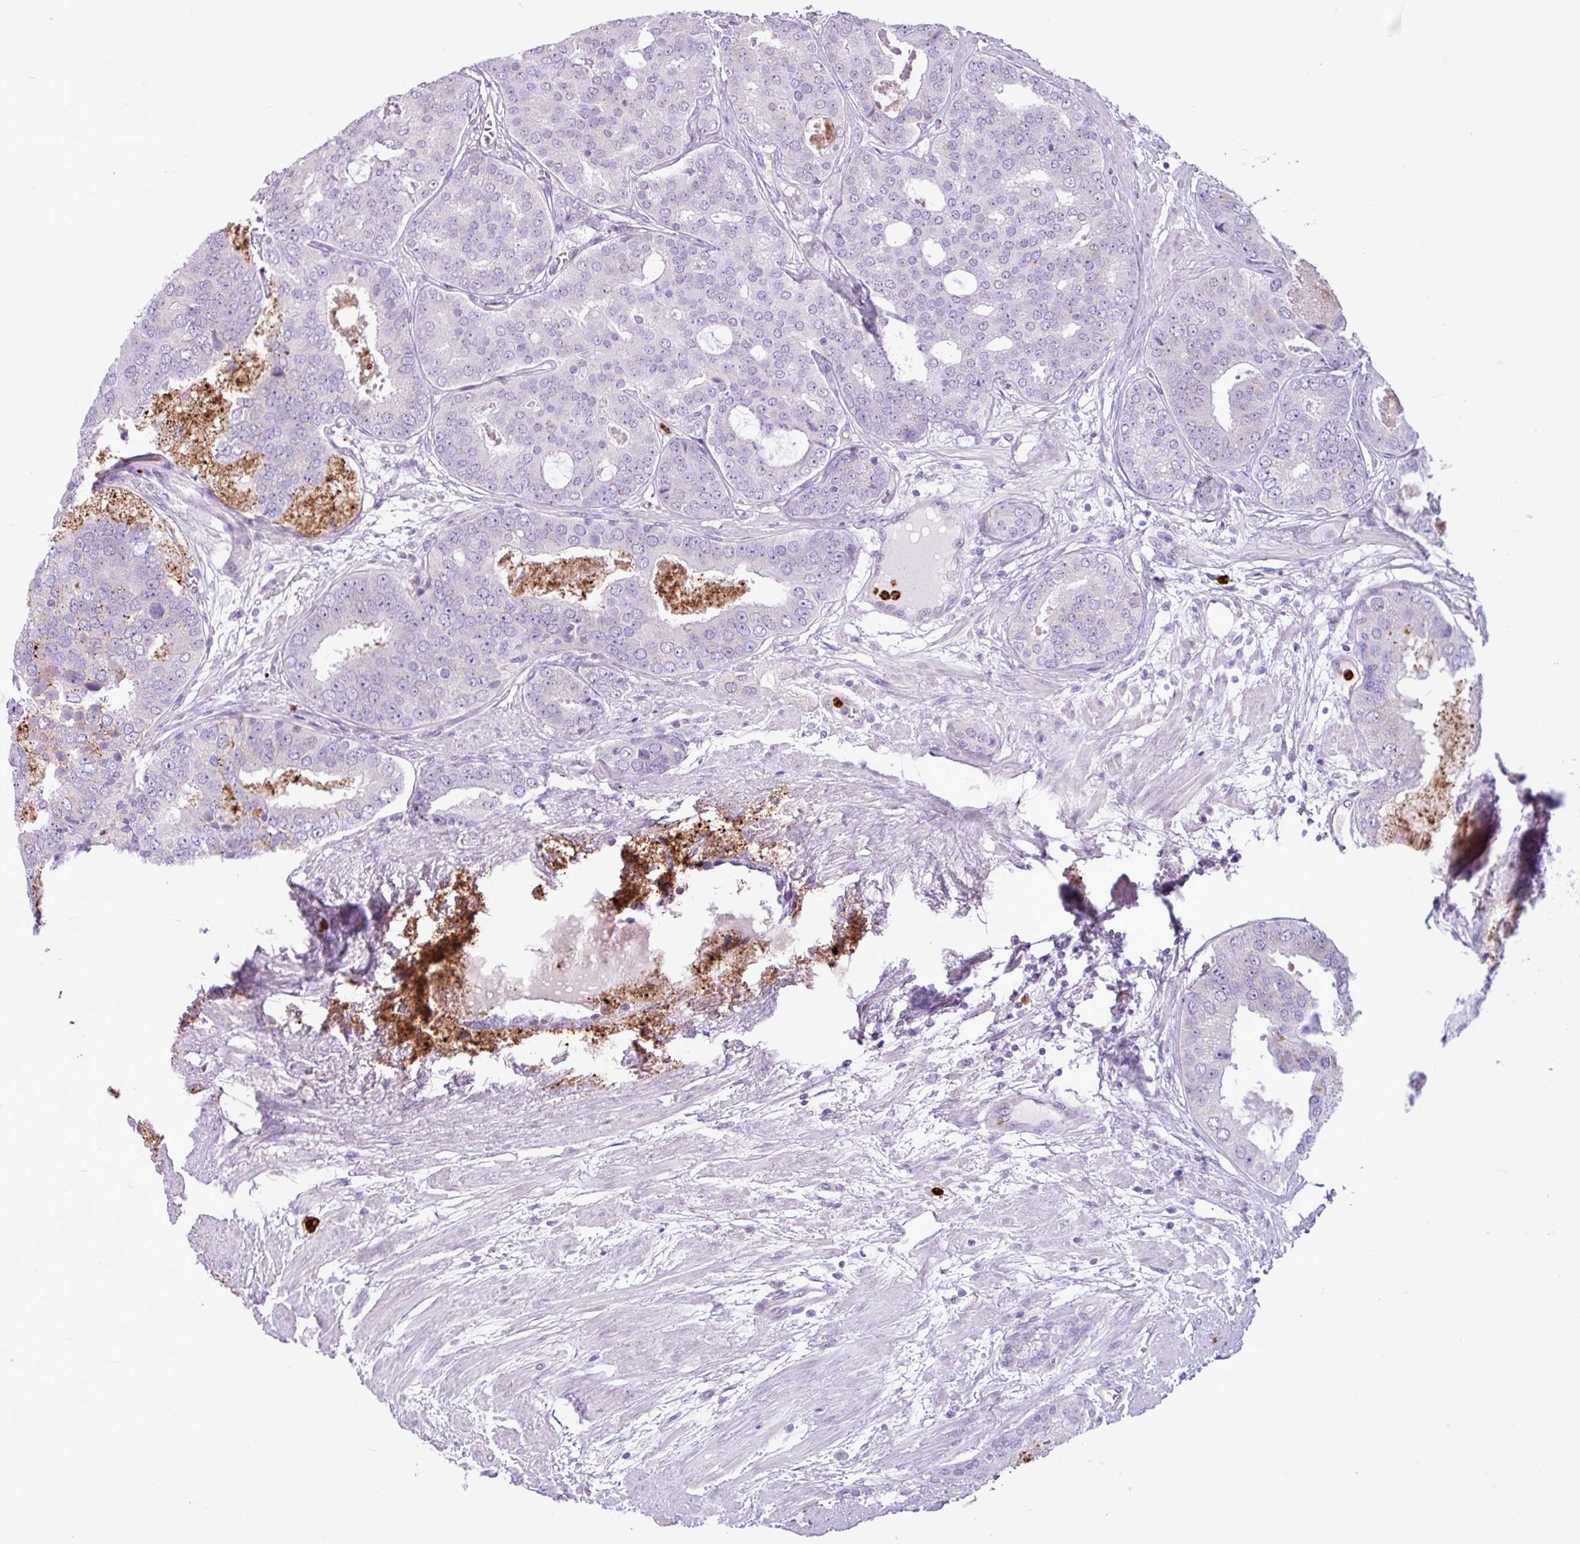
{"staining": {"intensity": "negative", "quantity": "none", "location": "none"}, "tissue": "prostate cancer", "cell_type": "Tumor cells", "image_type": "cancer", "snomed": [{"axis": "morphology", "description": "Adenocarcinoma, High grade"}, {"axis": "topography", "description": "Prostate"}], "caption": "Immunohistochemistry (IHC) photomicrograph of human prostate high-grade adenocarcinoma stained for a protein (brown), which displays no expression in tumor cells. The staining was performed using DAB to visualize the protein expression in brown, while the nuclei were stained in blue with hematoxylin (Magnification: 20x).", "gene": "TMEM178A", "patient": {"sex": "male", "age": 71}}